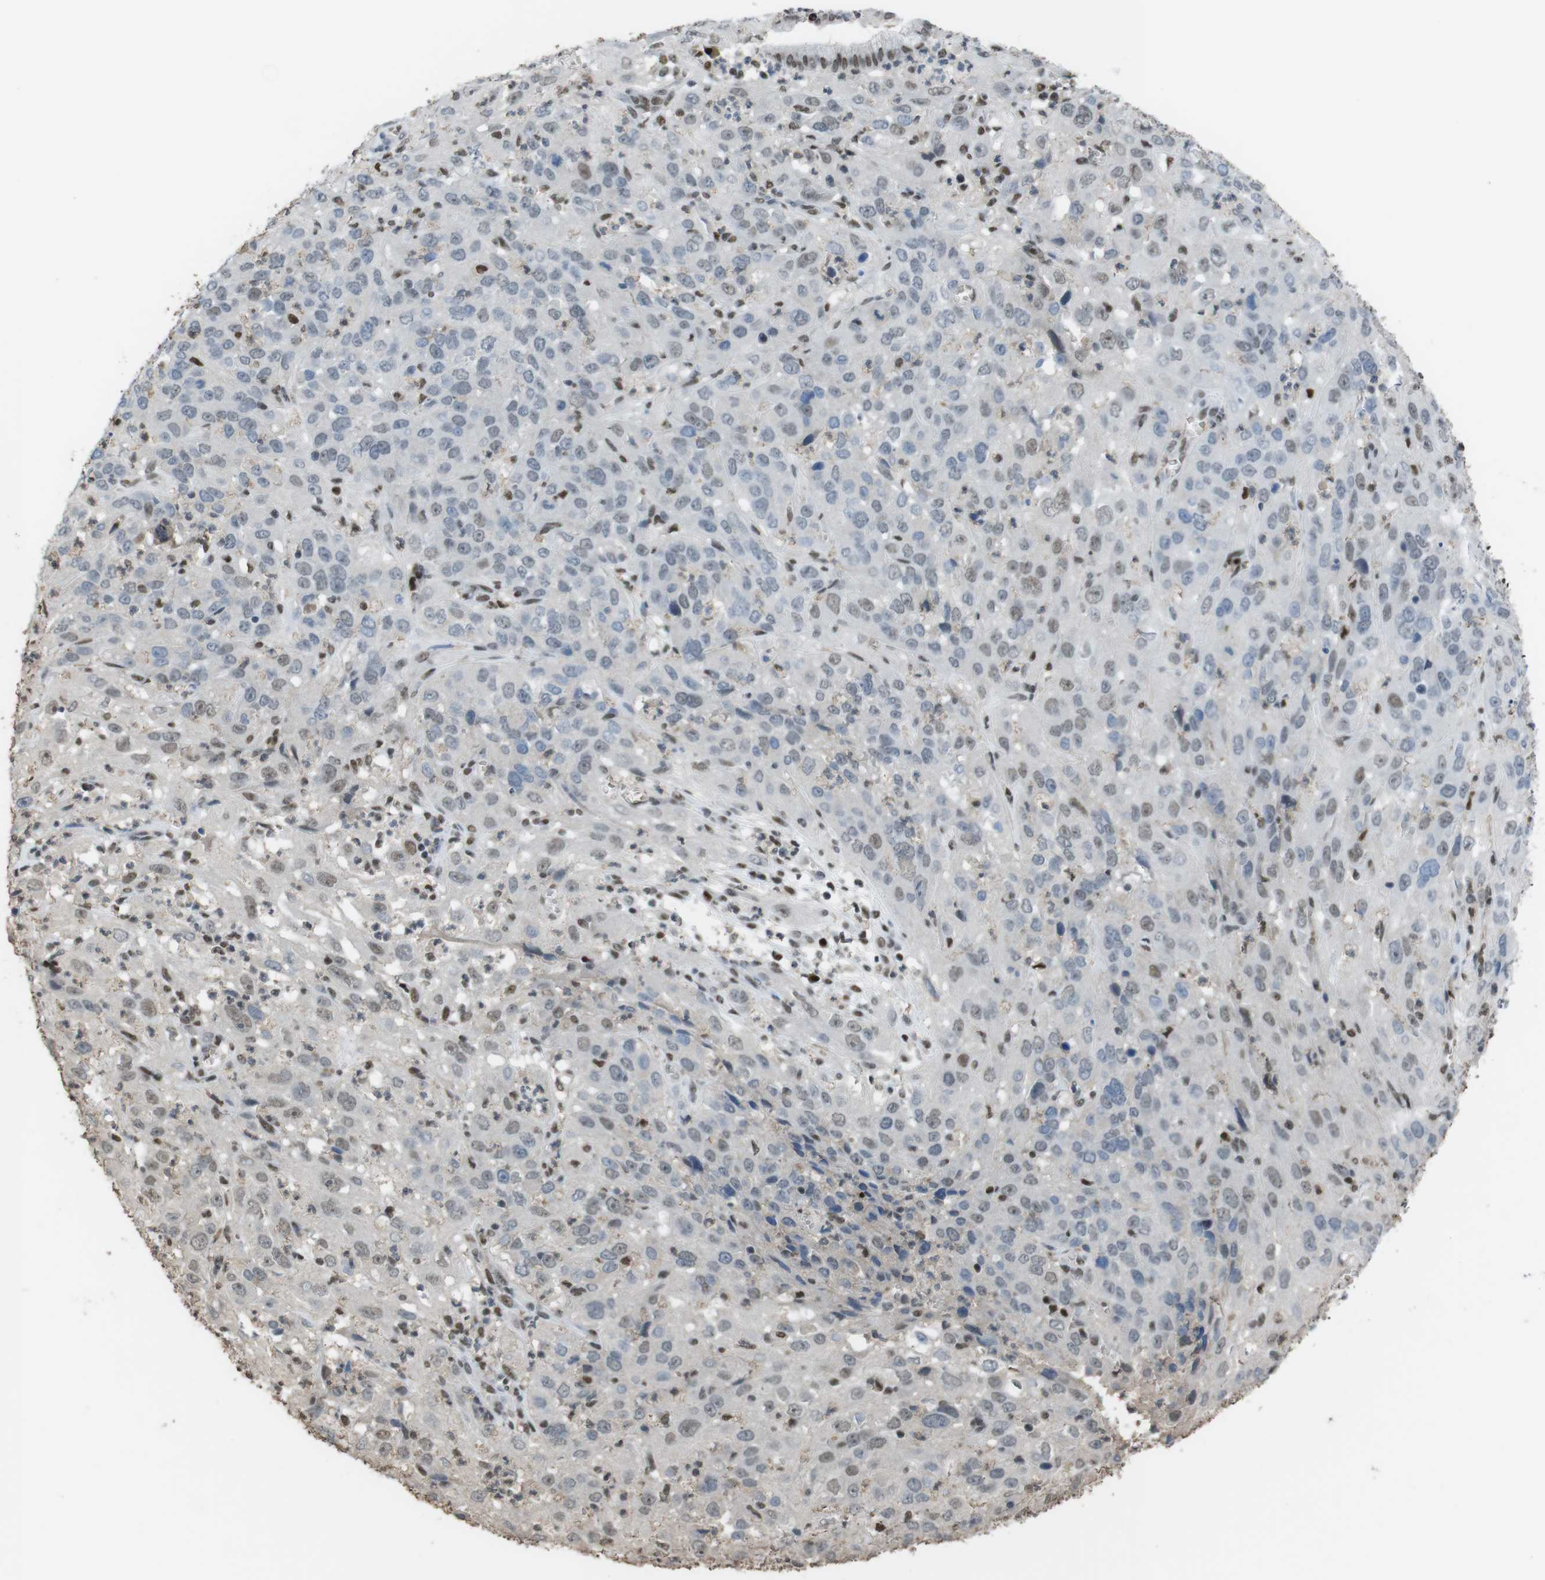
{"staining": {"intensity": "weak", "quantity": "25%-75%", "location": "nuclear"}, "tissue": "cervical cancer", "cell_type": "Tumor cells", "image_type": "cancer", "snomed": [{"axis": "morphology", "description": "Squamous cell carcinoma, NOS"}, {"axis": "topography", "description": "Cervix"}], "caption": "Immunohistochemical staining of cervical cancer (squamous cell carcinoma) reveals weak nuclear protein expression in about 25%-75% of tumor cells.", "gene": "SUB1", "patient": {"sex": "female", "age": 32}}